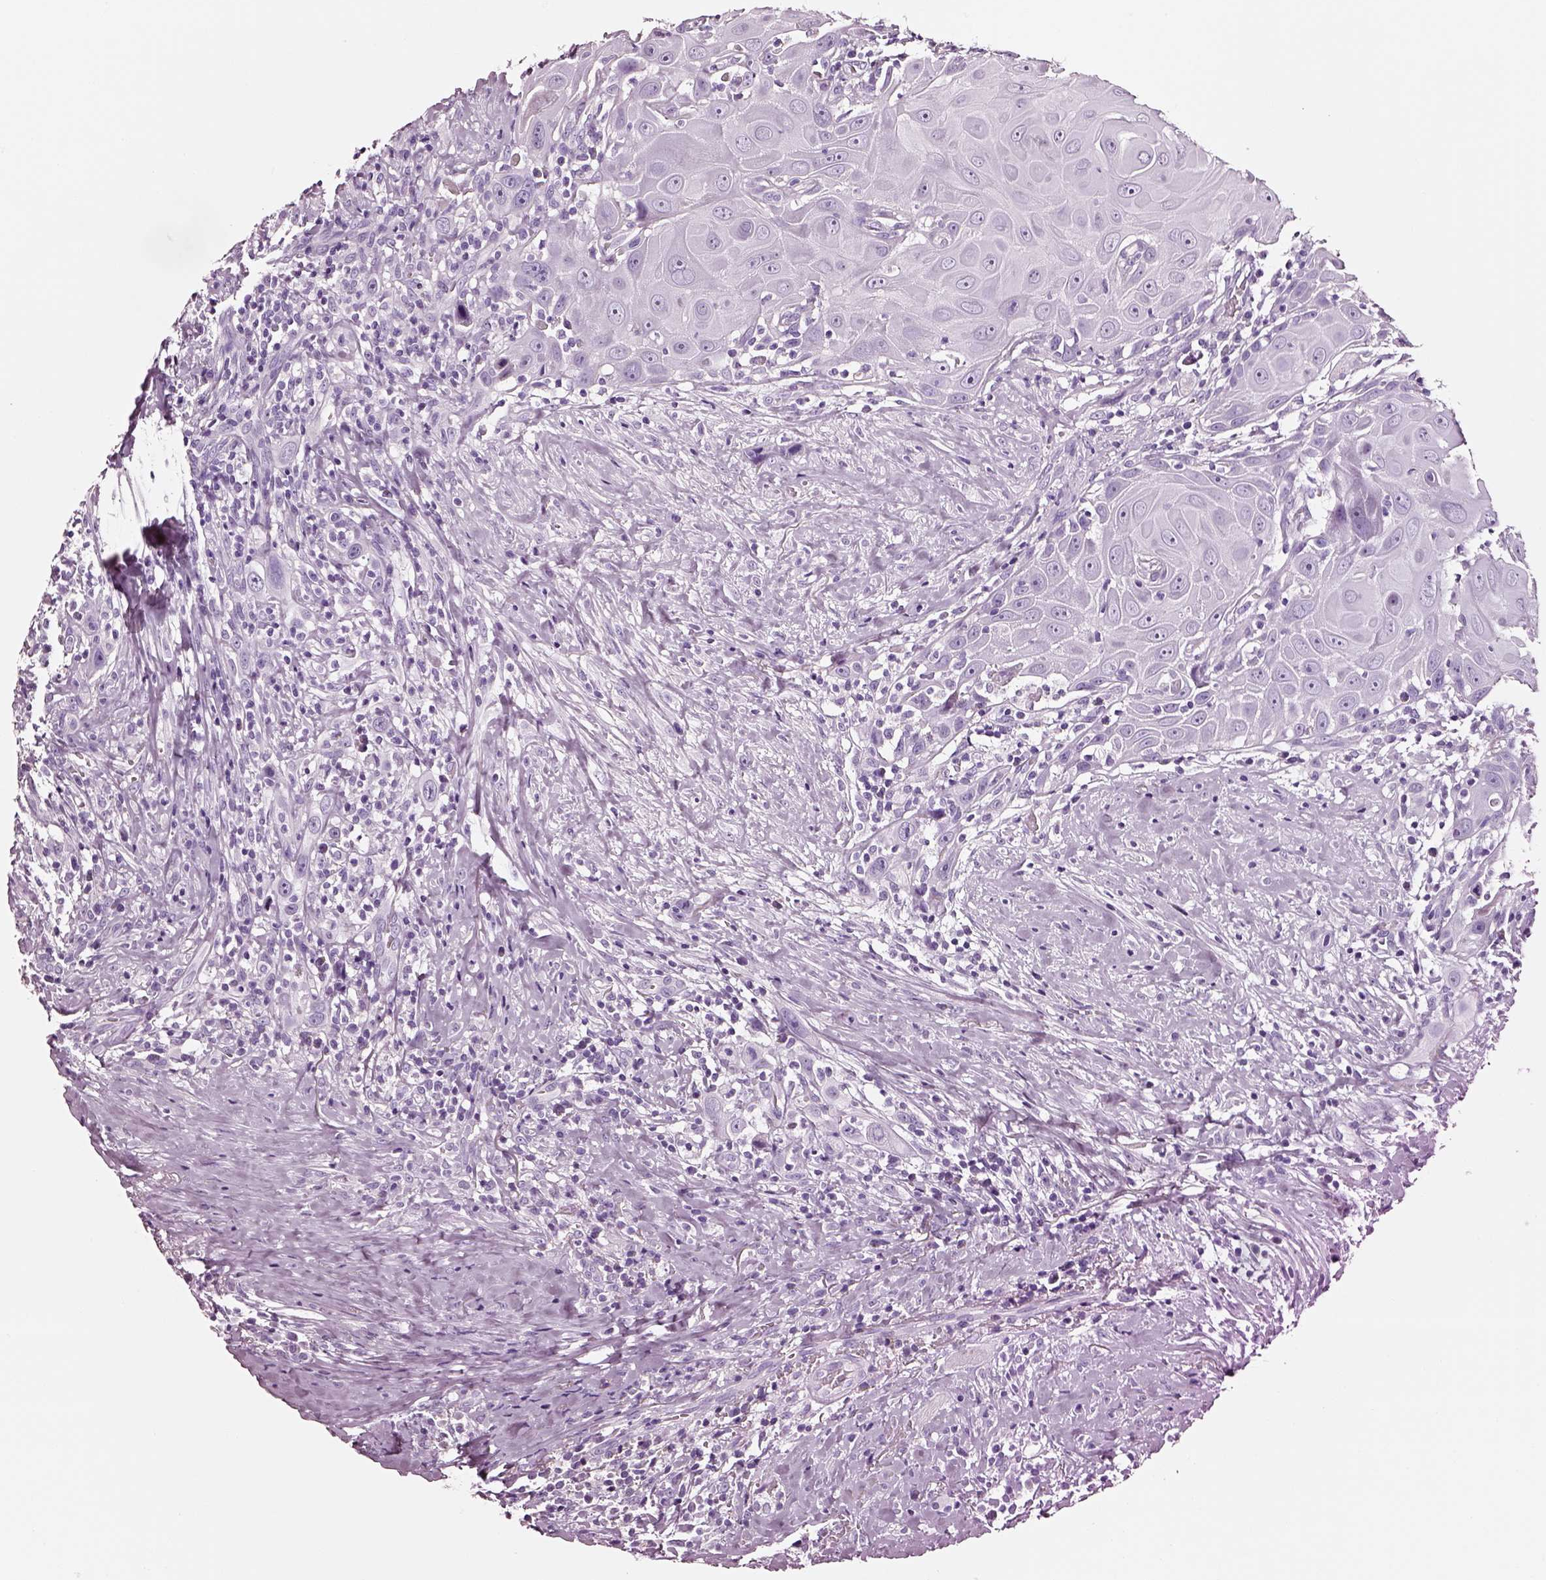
{"staining": {"intensity": "negative", "quantity": "none", "location": "none"}, "tissue": "head and neck cancer", "cell_type": "Tumor cells", "image_type": "cancer", "snomed": [{"axis": "morphology", "description": "Squamous cell carcinoma, NOS"}, {"axis": "topography", "description": "Head-Neck"}], "caption": "Photomicrograph shows no protein staining in tumor cells of squamous cell carcinoma (head and neck) tissue. Brightfield microscopy of immunohistochemistry stained with DAB (3,3'-diaminobenzidine) (brown) and hematoxylin (blue), captured at high magnification.", "gene": "DPEP1", "patient": {"sex": "female", "age": 95}}